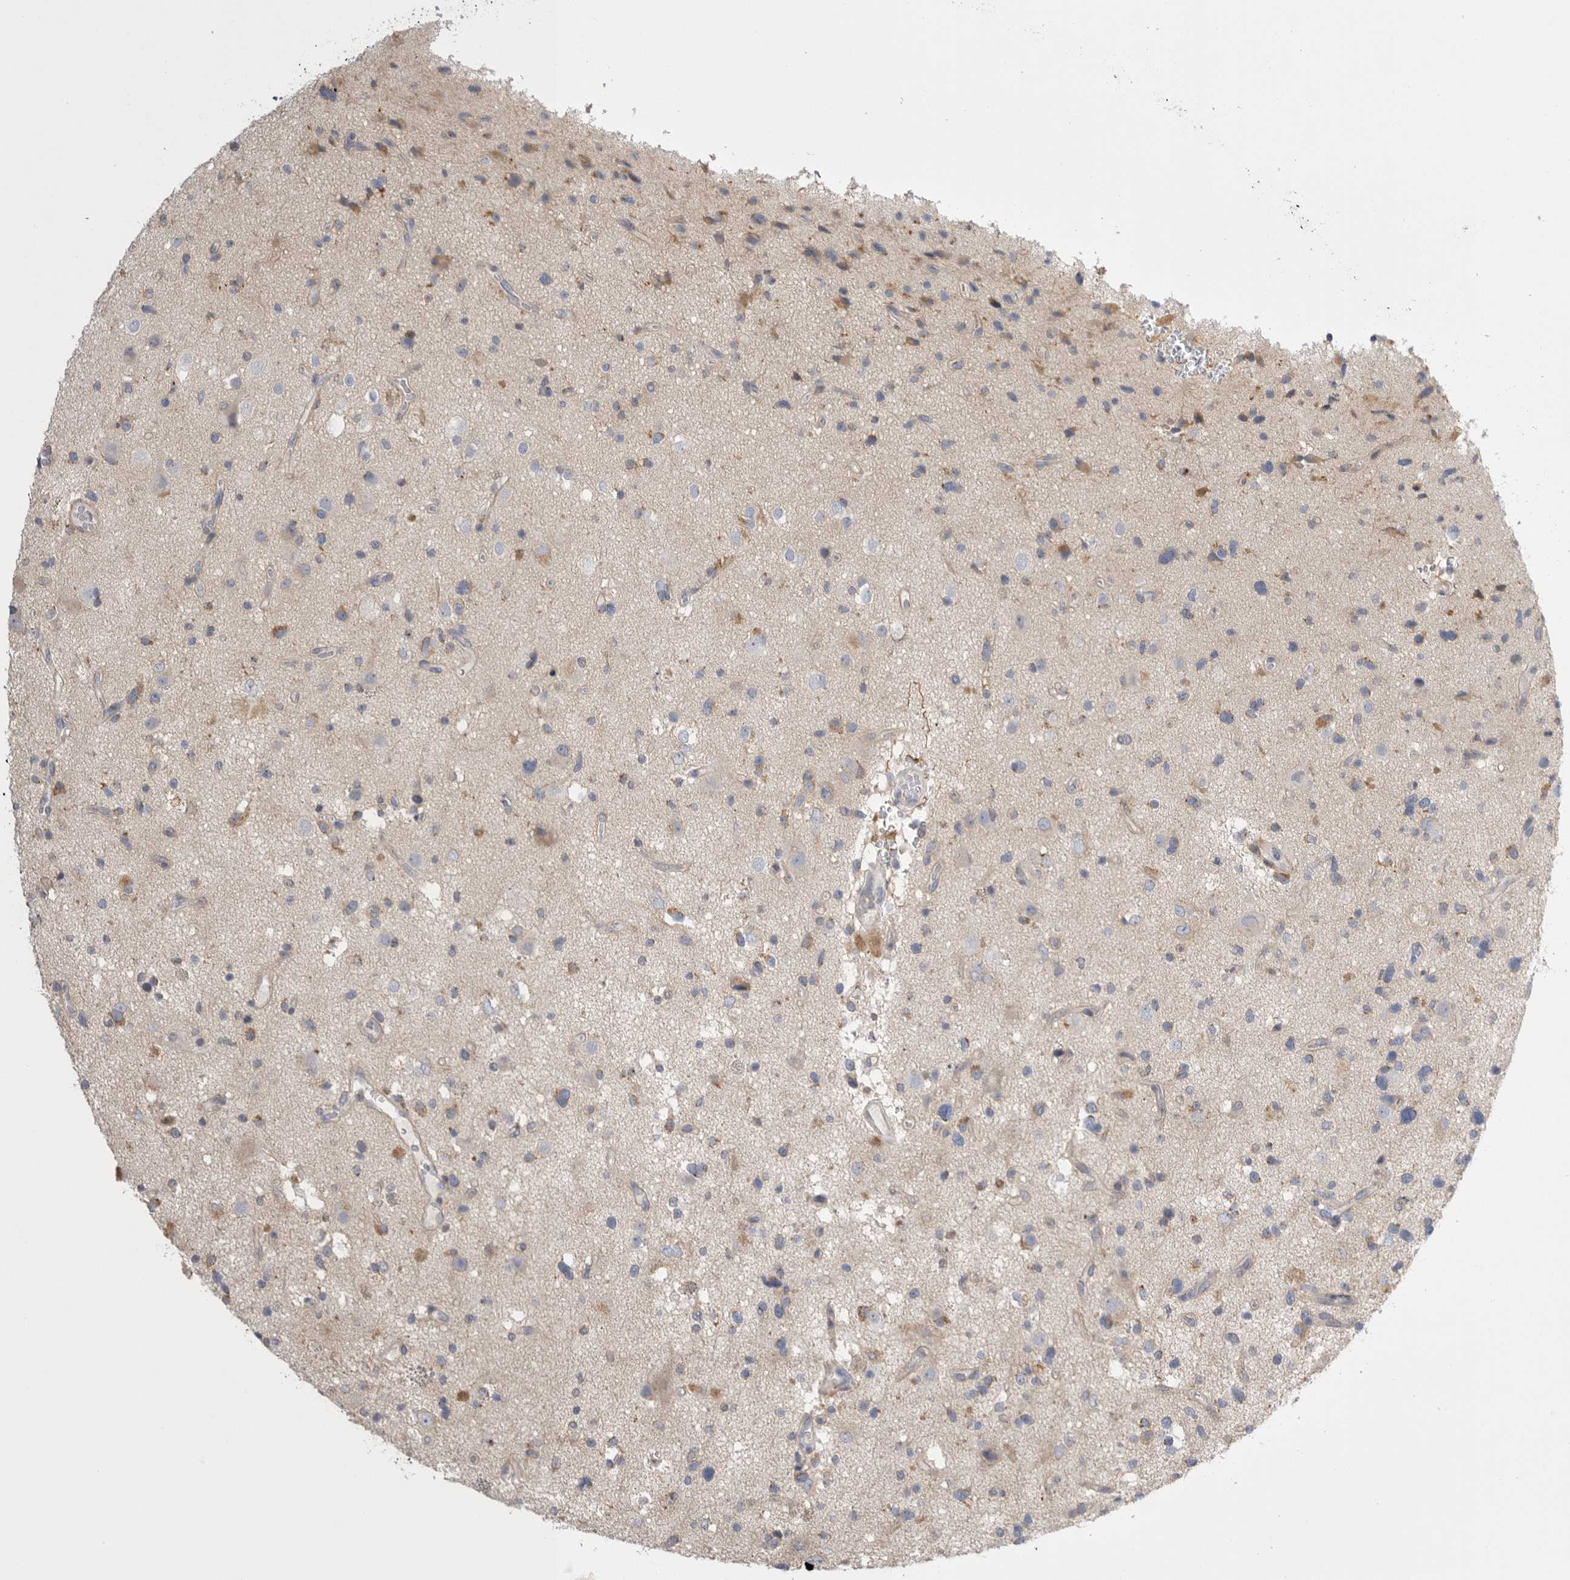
{"staining": {"intensity": "weak", "quantity": "25%-75%", "location": "cytoplasmic/membranous"}, "tissue": "glioma", "cell_type": "Tumor cells", "image_type": "cancer", "snomed": [{"axis": "morphology", "description": "Glioma, malignant, High grade"}, {"axis": "topography", "description": "Brain"}], "caption": "Glioma stained with a brown dye displays weak cytoplasmic/membranous positive expression in approximately 25%-75% of tumor cells.", "gene": "CCDC126", "patient": {"sex": "male", "age": 33}}